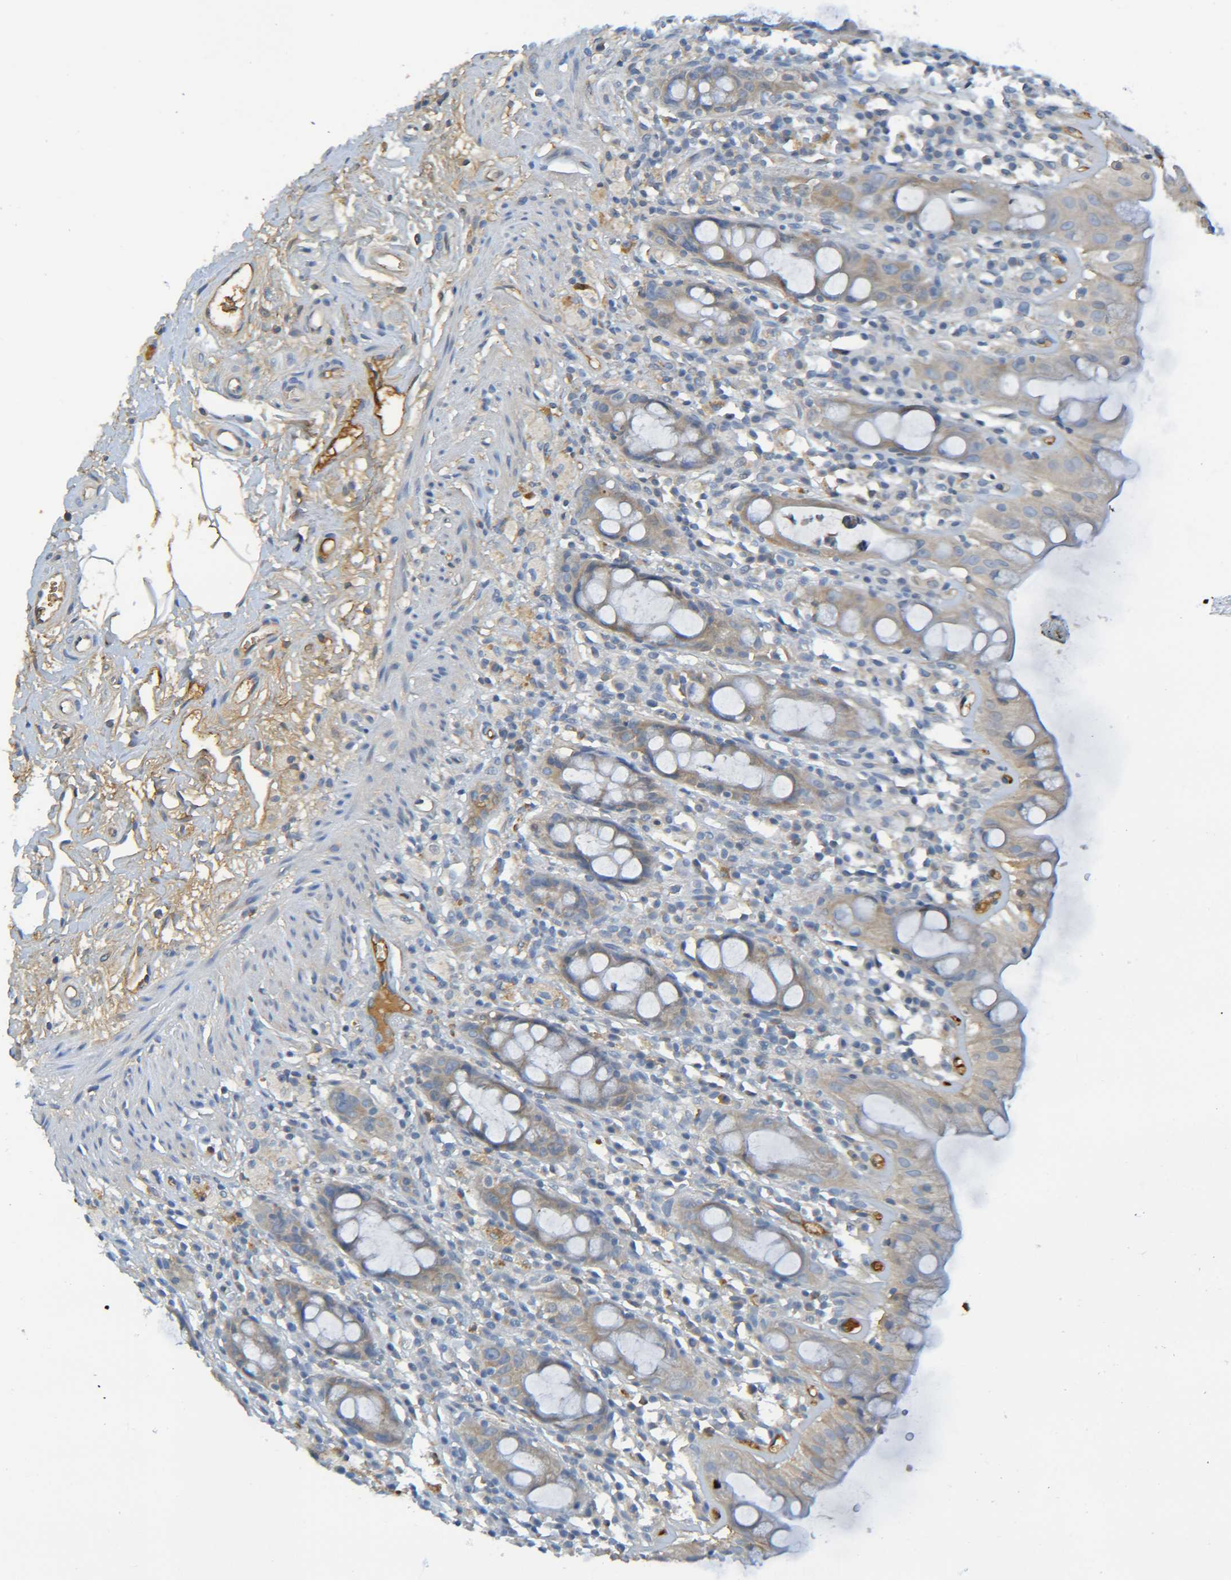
{"staining": {"intensity": "moderate", "quantity": ">75%", "location": "cytoplasmic/membranous"}, "tissue": "rectum", "cell_type": "Glandular cells", "image_type": "normal", "snomed": [{"axis": "morphology", "description": "Normal tissue, NOS"}, {"axis": "topography", "description": "Rectum"}], "caption": "Immunohistochemical staining of normal rectum demonstrates >75% levels of moderate cytoplasmic/membranous protein staining in about >75% of glandular cells. (Stains: DAB in brown, nuclei in blue, Microscopy: brightfield microscopy at high magnification).", "gene": "C1QA", "patient": {"sex": "male", "age": 44}}